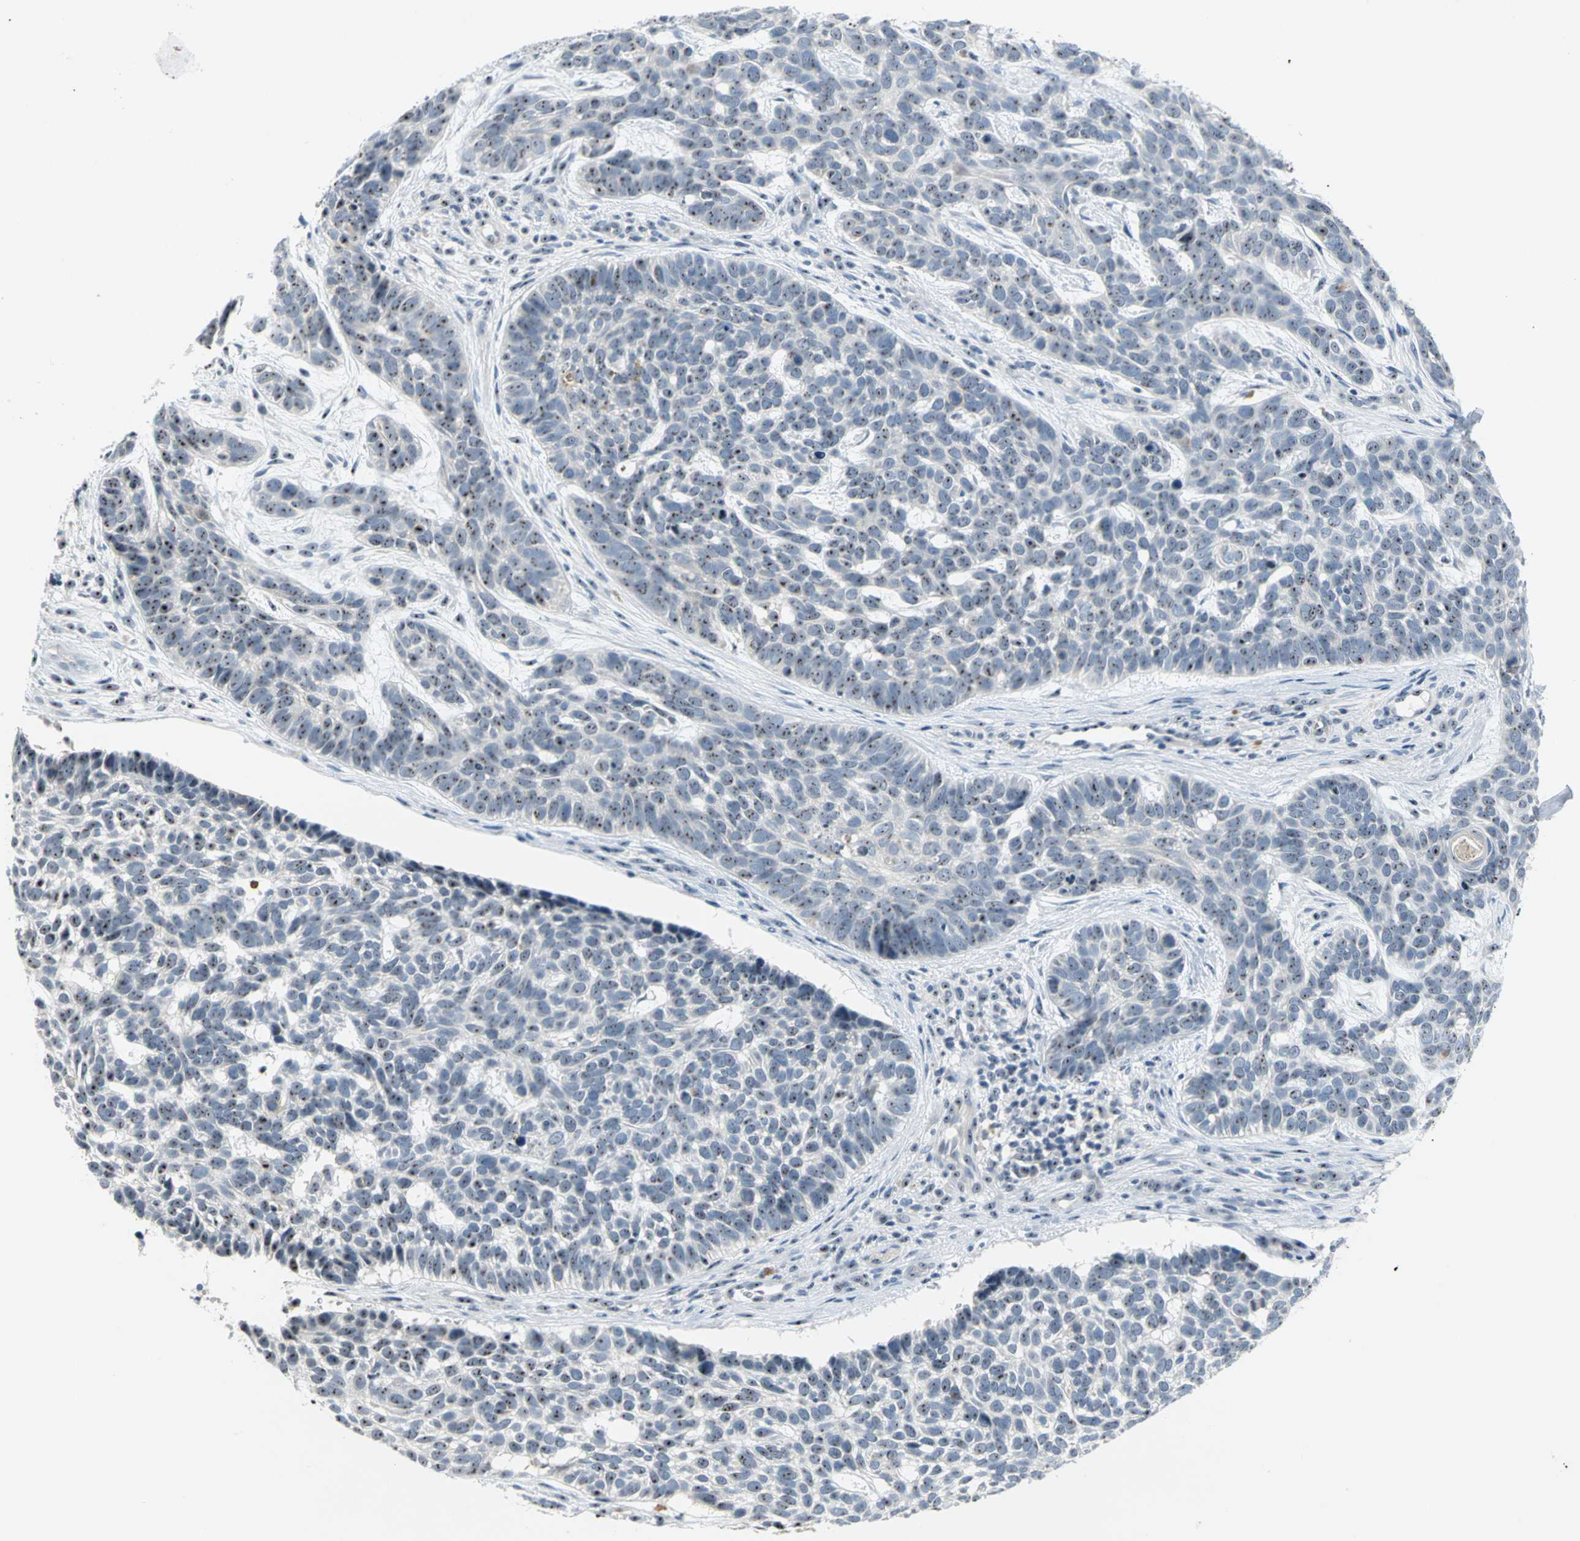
{"staining": {"intensity": "moderate", "quantity": ">75%", "location": "nuclear"}, "tissue": "skin cancer", "cell_type": "Tumor cells", "image_type": "cancer", "snomed": [{"axis": "morphology", "description": "Basal cell carcinoma"}, {"axis": "topography", "description": "Skin"}], "caption": "DAB immunohistochemical staining of skin cancer (basal cell carcinoma) reveals moderate nuclear protein positivity in about >75% of tumor cells.", "gene": "MYBBP1A", "patient": {"sex": "male", "age": 87}}